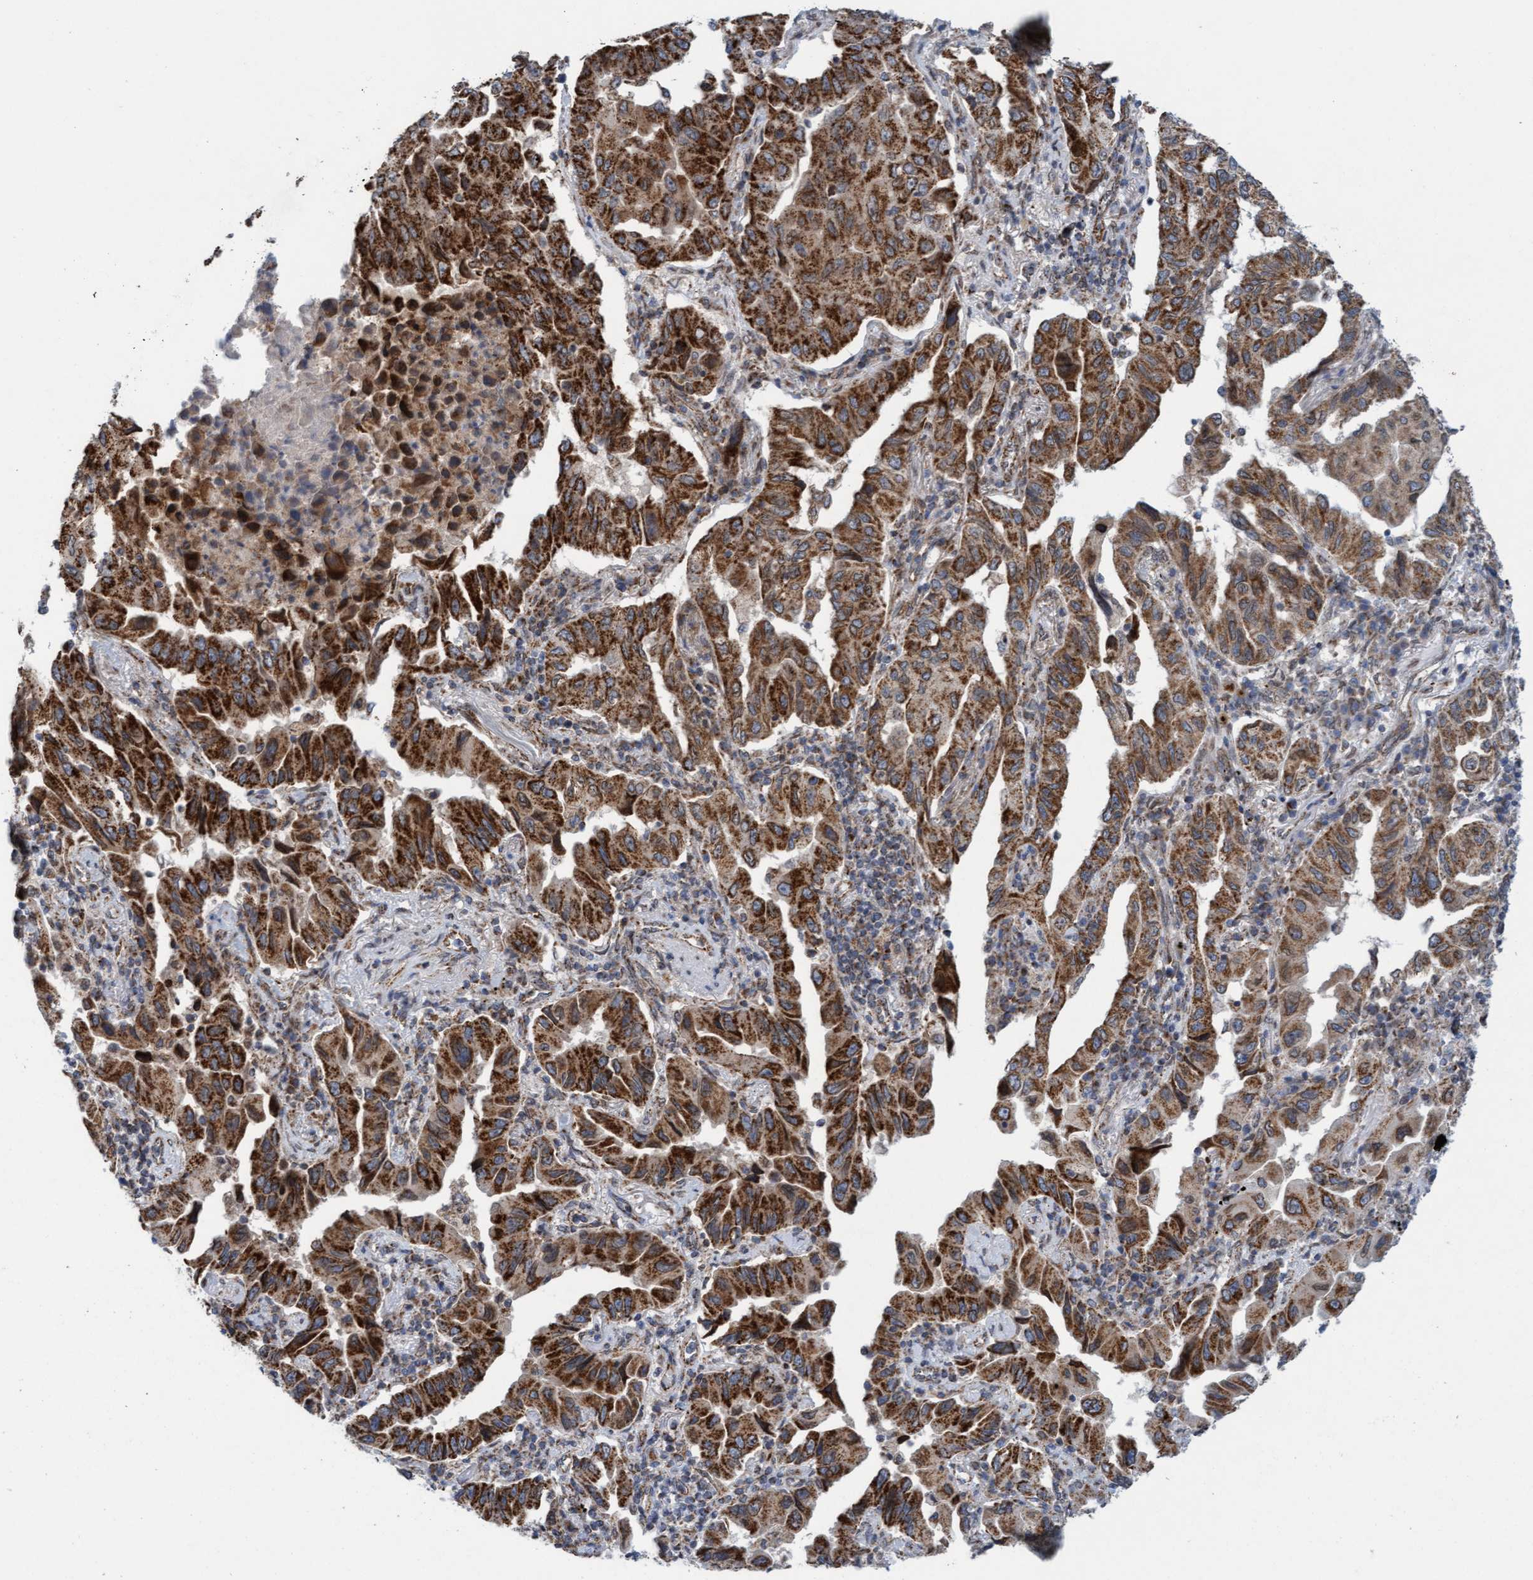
{"staining": {"intensity": "strong", "quantity": ">75%", "location": "cytoplasmic/membranous"}, "tissue": "lung cancer", "cell_type": "Tumor cells", "image_type": "cancer", "snomed": [{"axis": "morphology", "description": "Adenocarcinoma, NOS"}, {"axis": "topography", "description": "Lung"}], "caption": "A high-resolution micrograph shows IHC staining of lung cancer, which exhibits strong cytoplasmic/membranous expression in about >75% of tumor cells.", "gene": "MRPS23", "patient": {"sex": "female", "age": 65}}